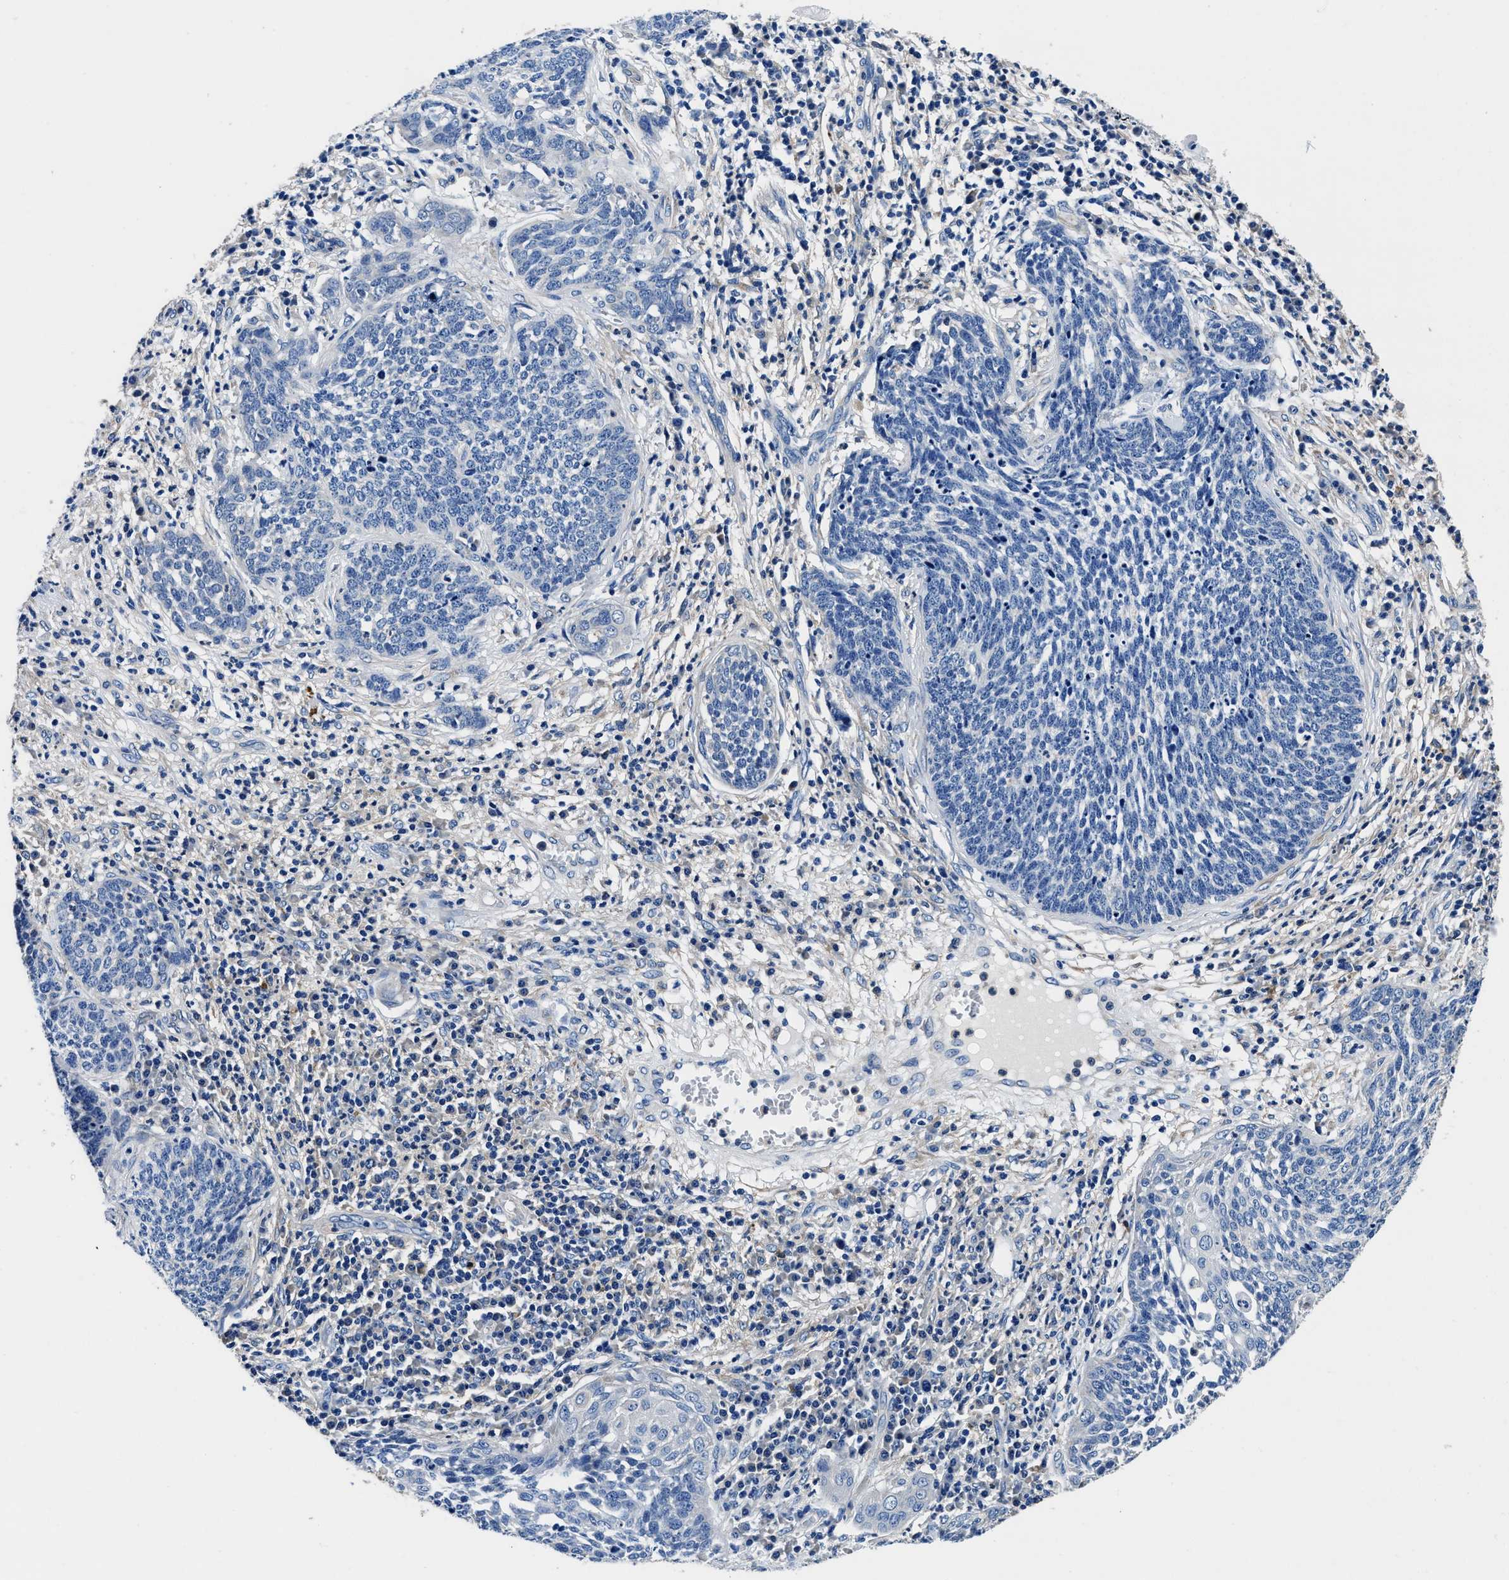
{"staining": {"intensity": "negative", "quantity": "none", "location": "none"}, "tissue": "cervical cancer", "cell_type": "Tumor cells", "image_type": "cancer", "snomed": [{"axis": "morphology", "description": "Squamous cell carcinoma, NOS"}, {"axis": "topography", "description": "Cervix"}], "caption": "High magnification brightfield microscopy of cervical cancer stained with DAB (brown) and counterstained with hematoxylin (blue): tumor cells show no significant staining. (DAB (3,3'-diaminobenzidine) immunohistochemistry visualized using brightfield microscopy, high magnification).", "gene": "NEU1", "patient": {"sex": "female", "age": 34}}